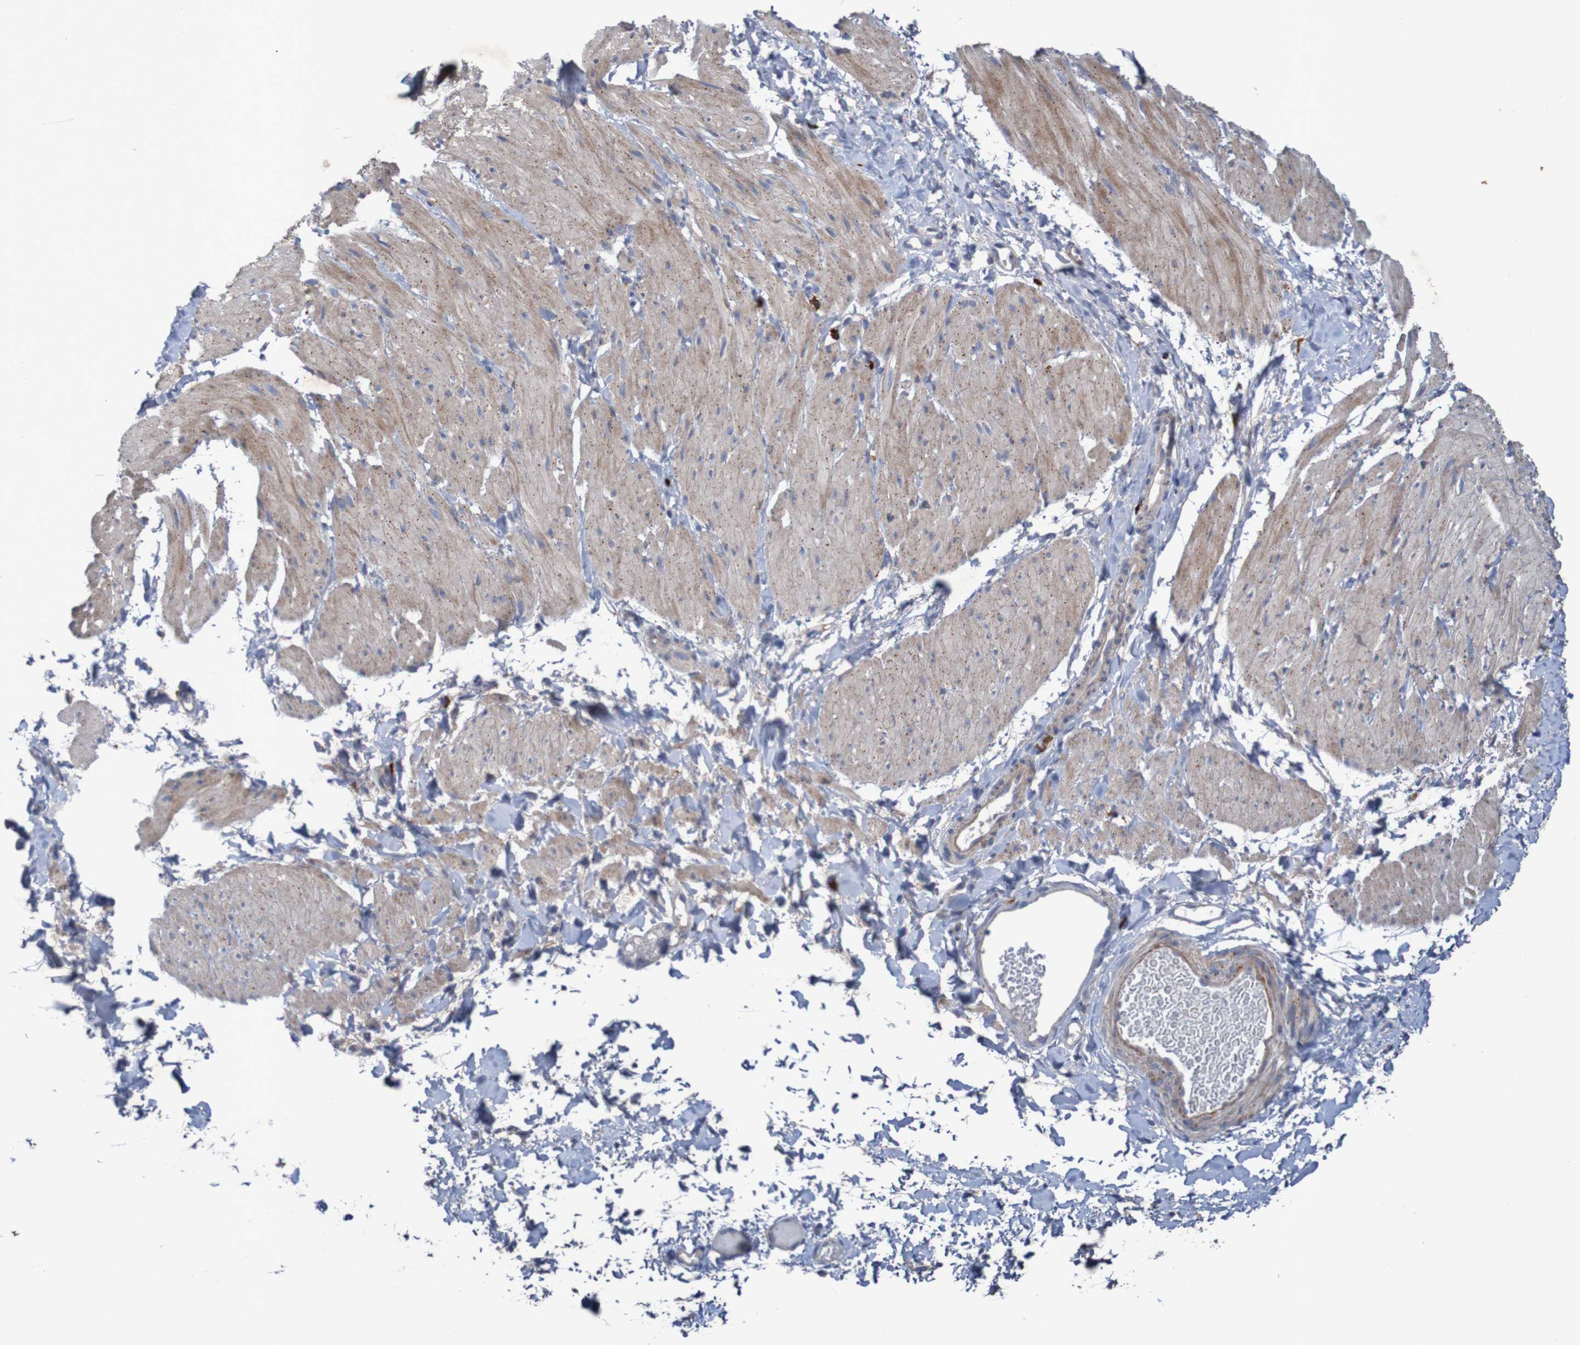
{"staining": {"intensity": "moderate", "quantity": ">75%", "location": "cytoplasmic/membranous"}, "tissue": "smooth muscle", "cell_type": "Smooth muscle cells", "image_type": "normal", "snomed": [{"axis": "morphology", "description": "Normal tissue, NOS"}, {"axis": "topography", "description": "Smooth muscle"}], "caption": "Brown immunohistochemical staining in benign human smooth muscle exhibits moderate cytoplasmic/membranous positivity in about >75% of smooth muscle cells. Nuclei are stained in blue.", "gene": "ANGPT4", "patient": {"sex": "male", "age": 16}}